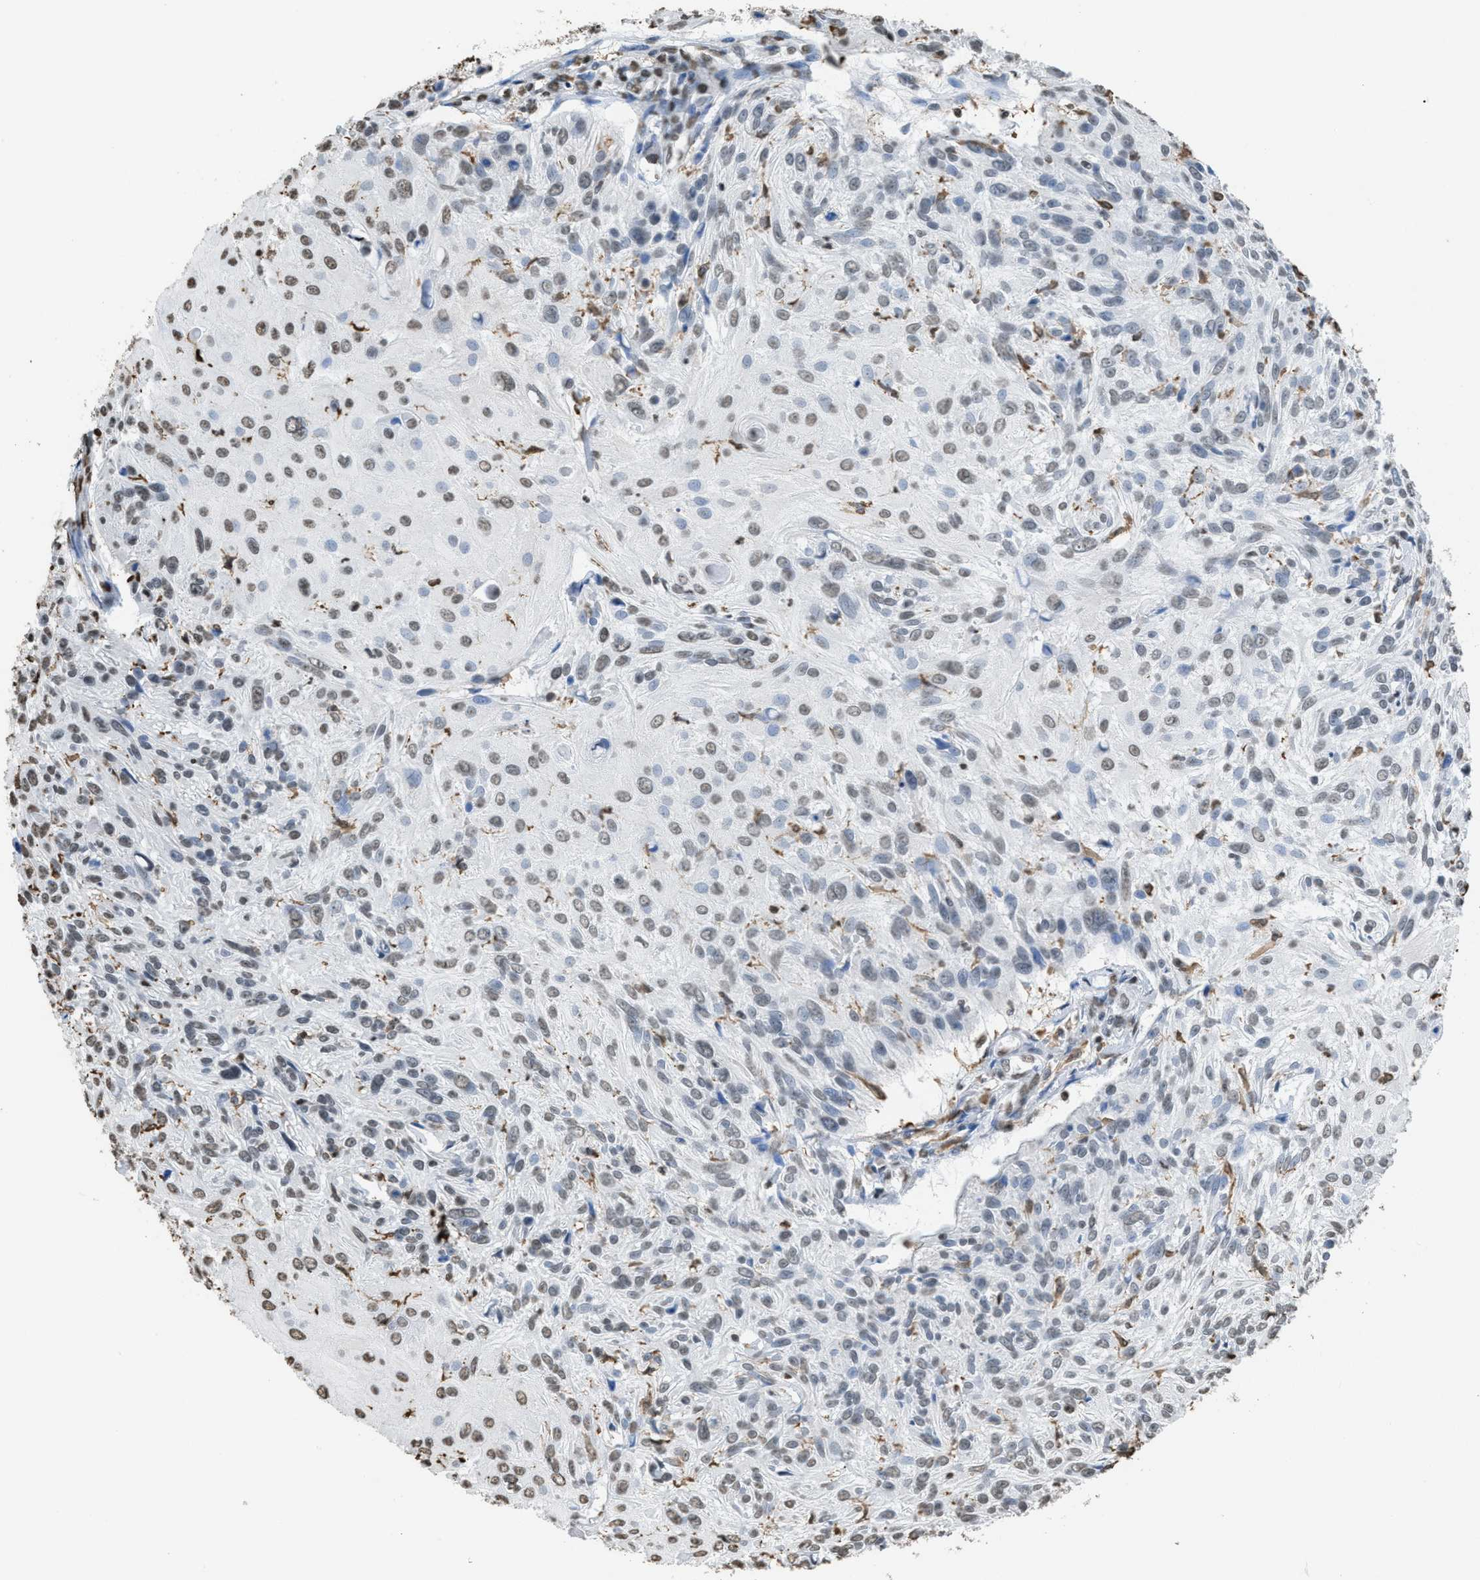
{"staining": {"intensity": "weak", "quantity": "<25%", "location": "nuclear"}, "tissue": "cervical cancer", "cell_type": "Tumor cells", "image_type": "cancer", "snomed": [{"axis": "morphology", "description": "Squamous cell carcinoma, NOS"}, {"axis": "topography", "description": "Cervix"}], "caption": "This is an IHC micrograph of cervical squamous cell carcinoma. There is no expression in tumor cells.", "gene": "NUP88", "patient": {"sex": "female", "age": 51}}